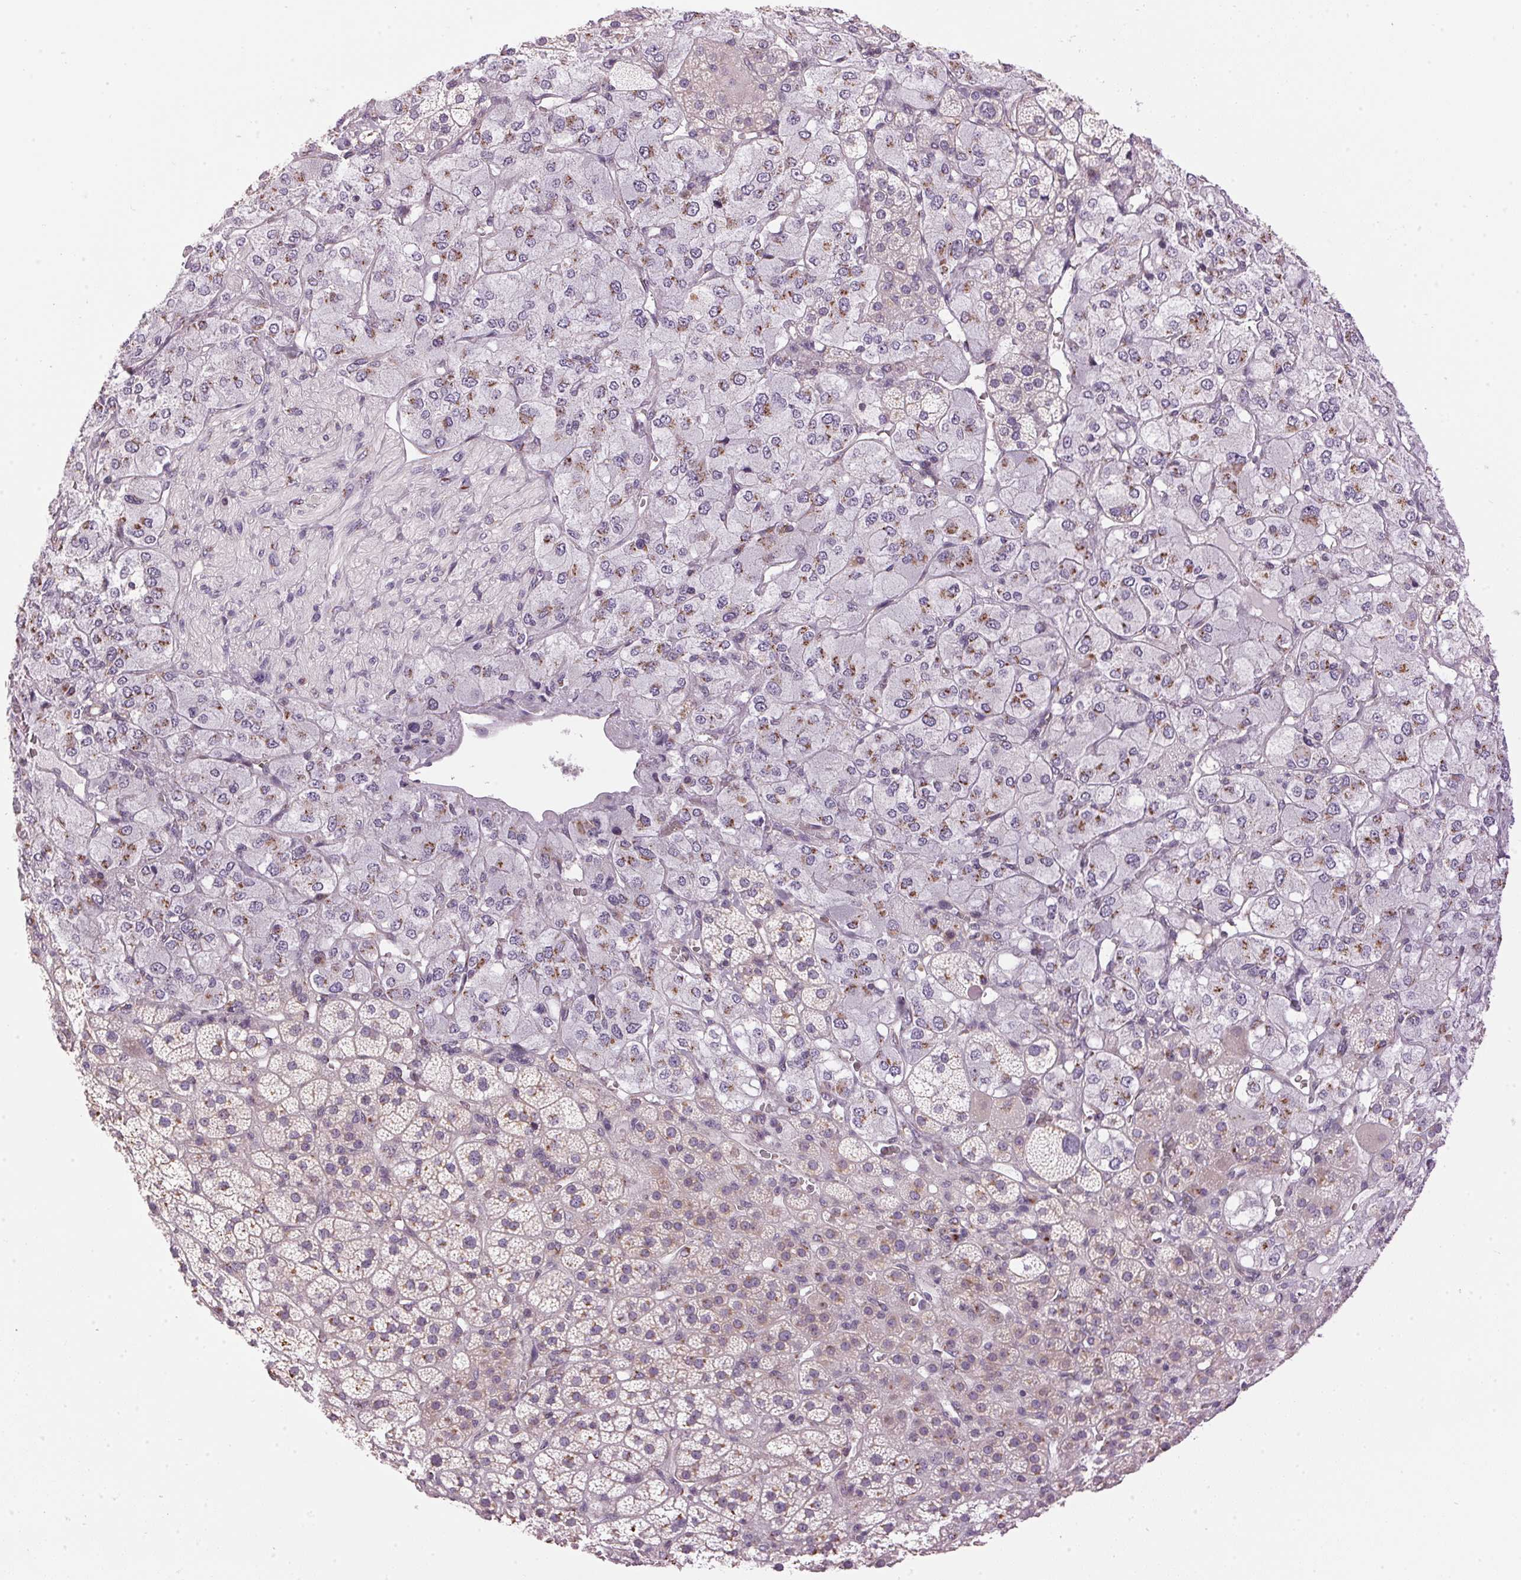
{"staining": {"intensity": "moderate", "quantity": "25%-75%", "location": "cytoplasmic/membranous"}, "tissue": "adrenal gland", "cell_type": "Glandular cells", "image_type": "normal", "snomed": [{"axis": "morphology", "description": "Normal tissue, NOS"}, {"axis": "topography", "description": "Adrenal gland"}], "caption": "There is medium levels of moderate cytoplasmic/membranous expression in glandular cells of normal adrenal gland, as demonstrated by immunohistochemical staining (brown color).", "gene": "GOLPH3", "patient": {"sex": "female", "age": 60}}